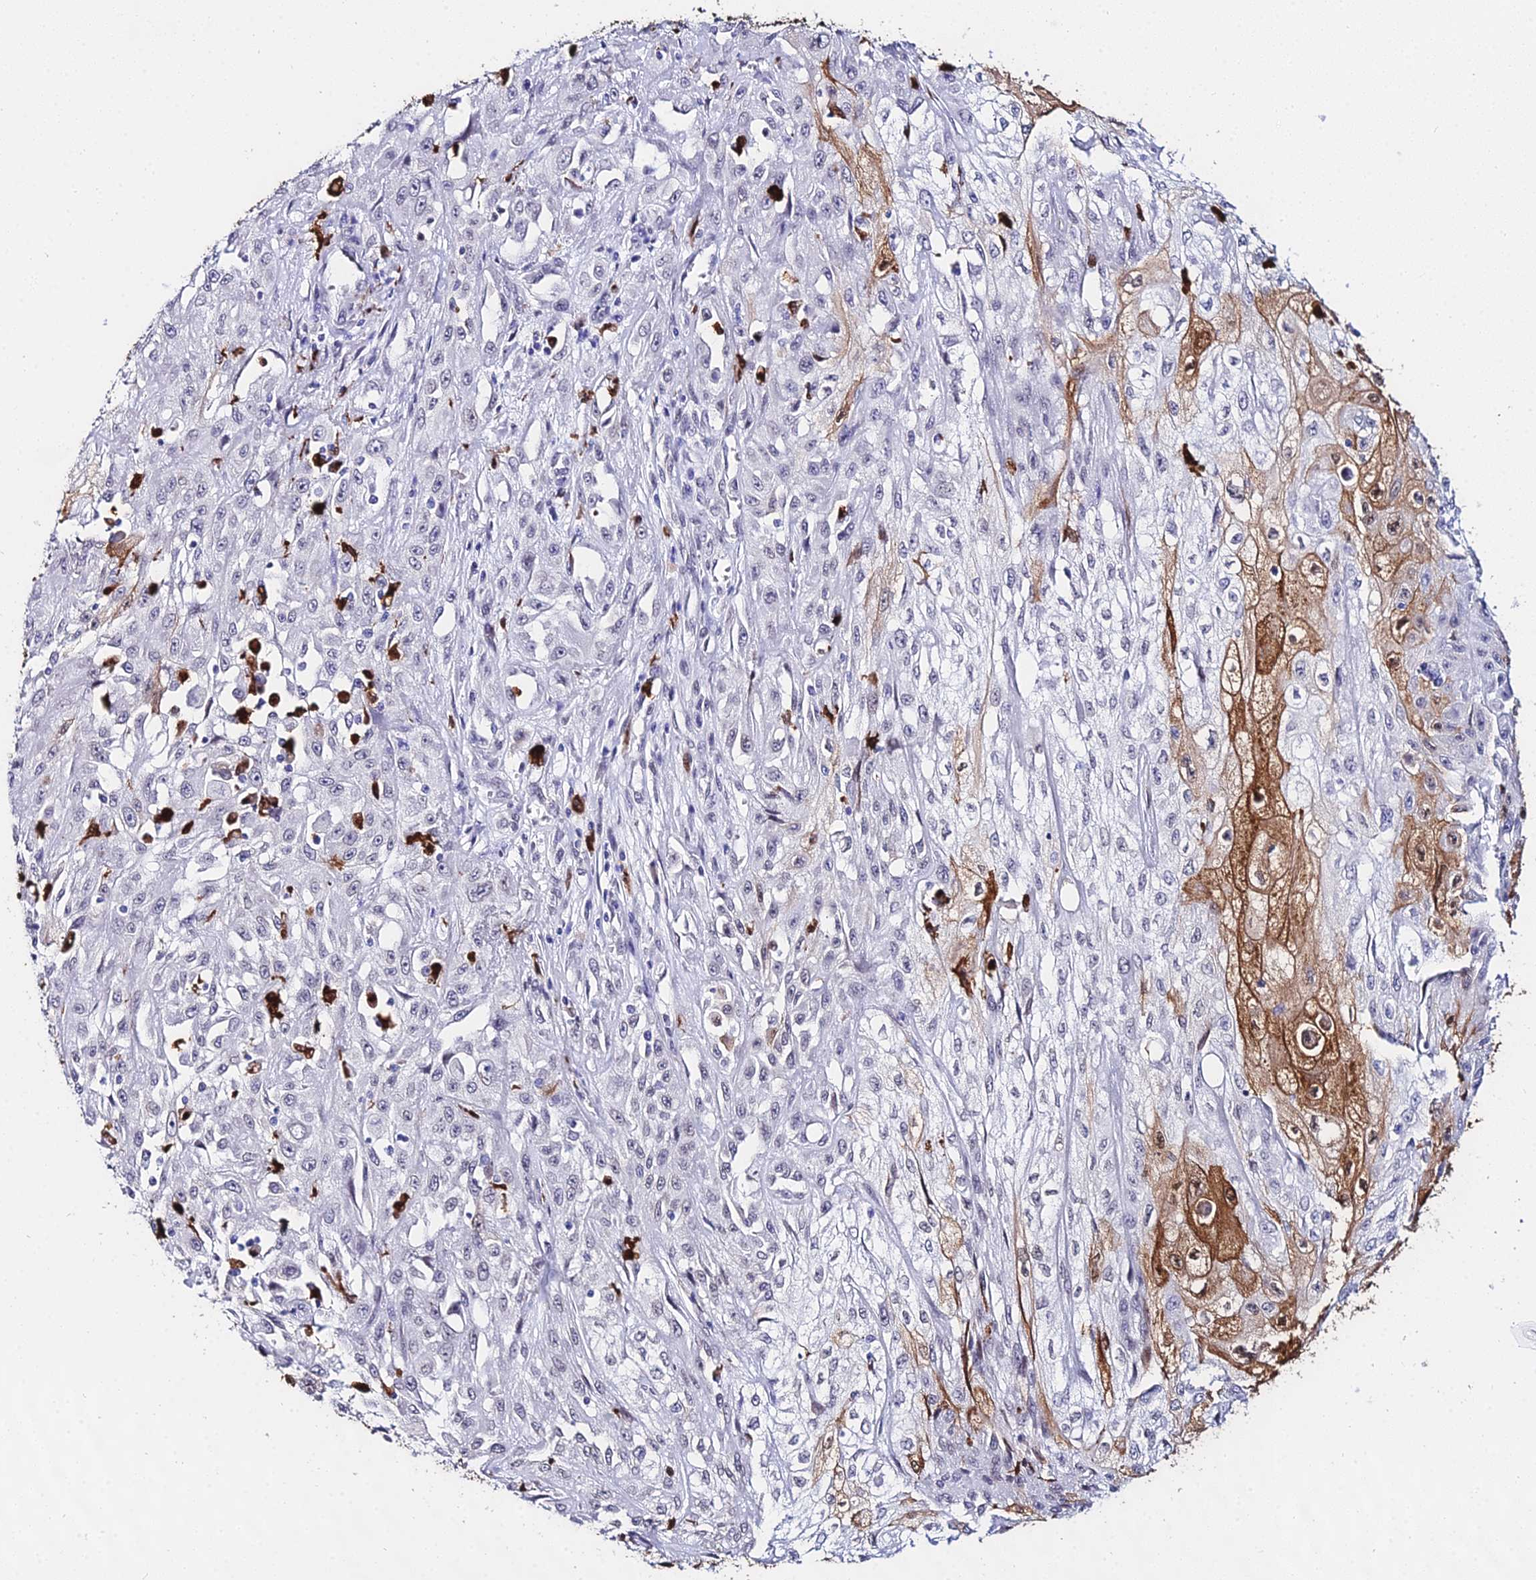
{"staining": {"intensity": "moderate", "quantity": "<25%", "location": "cytoplasmic/membranous,nuclear"}, "tissue": "skin cancer", "cell_type": "Tumor cells", "image_type": "cancer", "snomed": [{"axis": "morphology", "description": "Squamous cell carcinoma, NOS"}, {"axis": "morphology", "description": "Squamous cell carcinoma, metastatic, NOS"}, {"axis": "topography", "description": "Skin"}, {"axis": "topography", "description": "Lymph node"}], "caption": "Immunohistochemistry photomicrograph of neoplastic tissue: skin cancer (metastatic squamous cell carcinoma) stained using immunohistochemistry shows low levels of moderate protein expression localized specifically in the cytoplasmic/membranous and nuclear of tumor cells, appearing as a cytoplasmic/membranous and nuclear brown color.", "gene": "MCM10", "patient": {"sex": "male", "age": 75}}